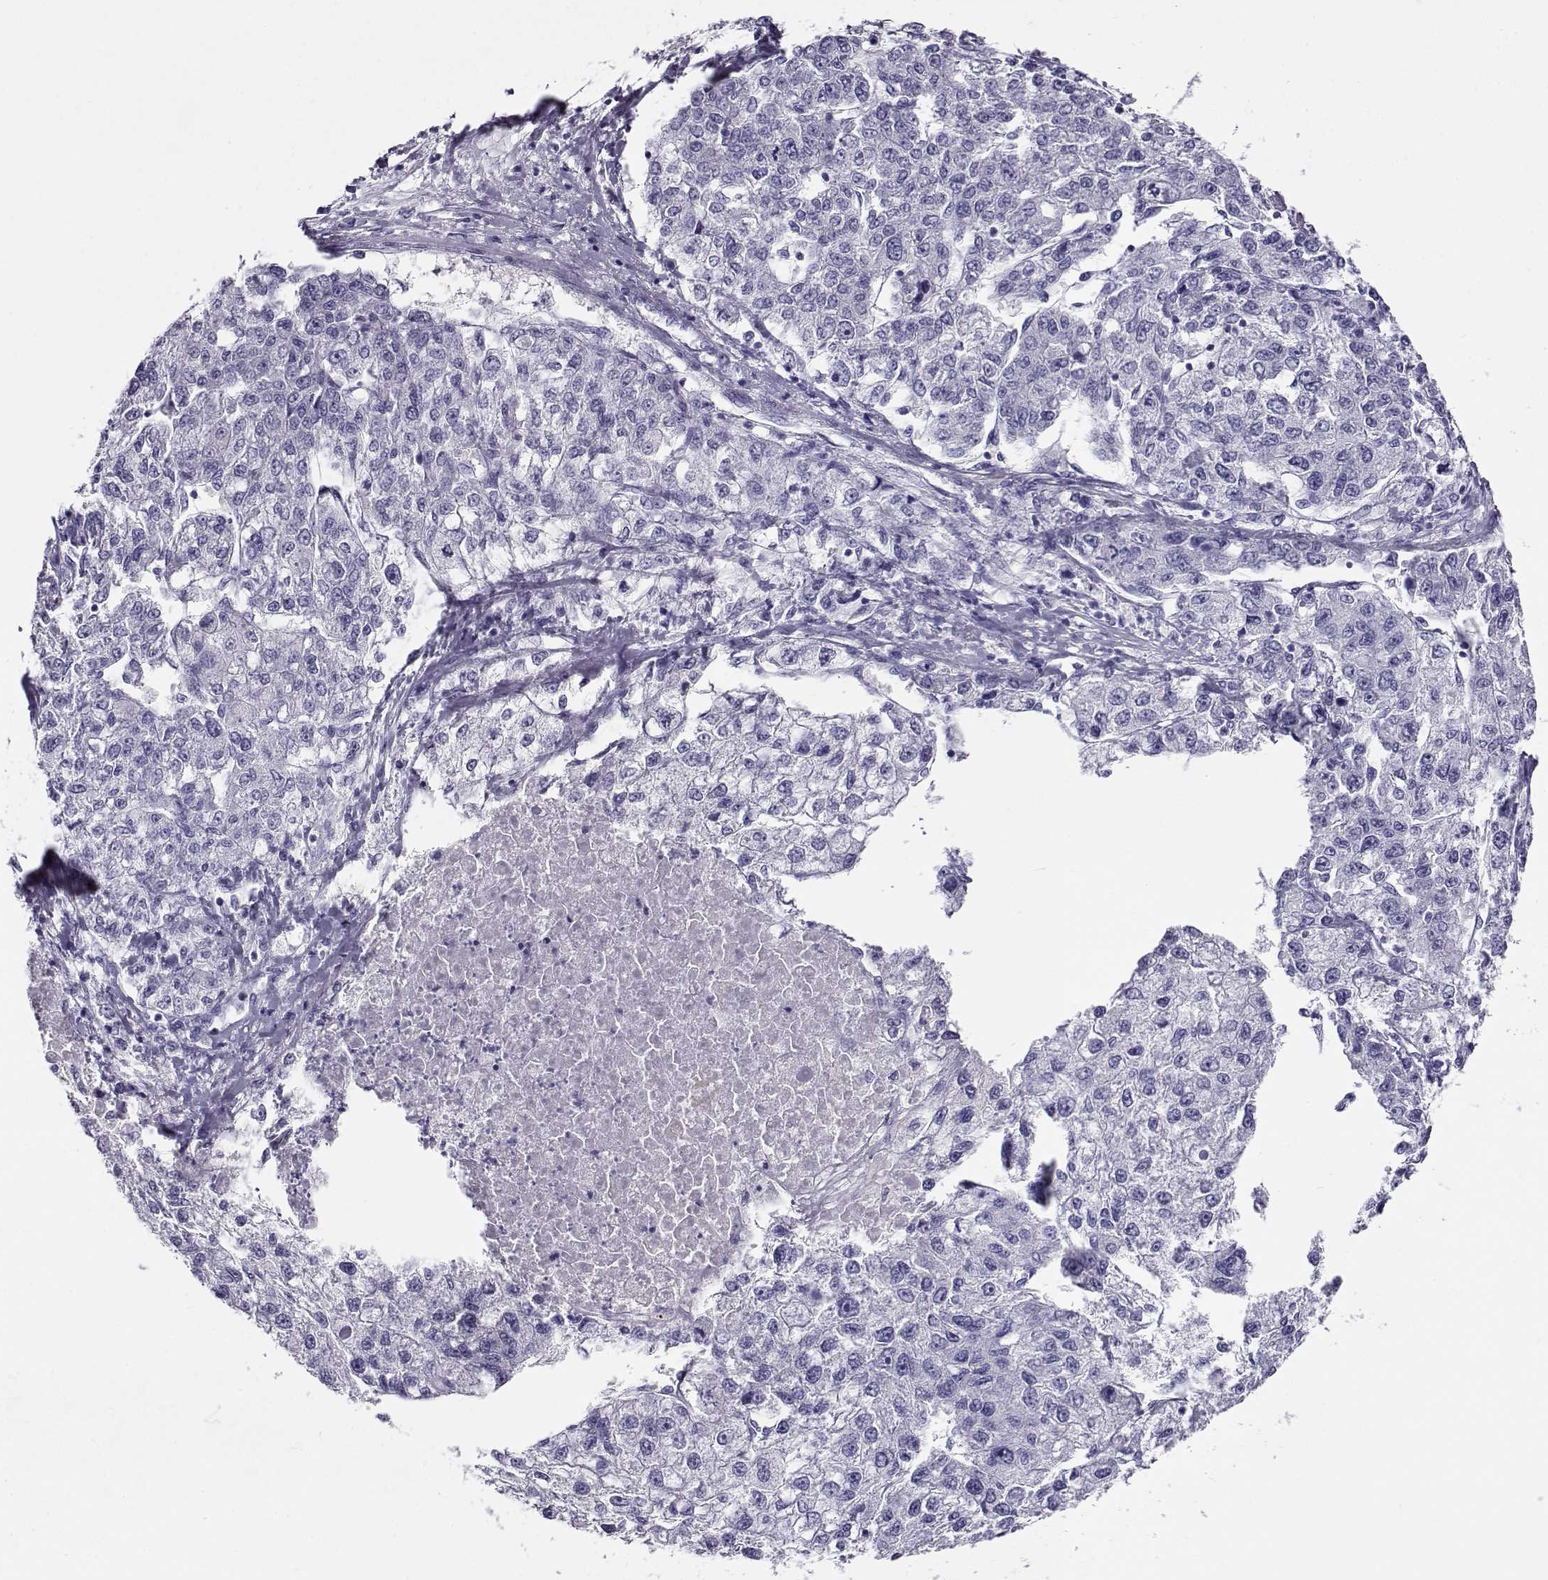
{"staining": {"intensity": "negative", "quantity": "none", "location": "none"}, "tissue": "liver cancer", "cell_type": "Tumor cells", "image_type": "cancer", "snomed": [{"axis": "morphology", "description": "Carcinoma, Hepatocellular, NOS"}, {"axis": "topography", "description": "Liver"}], "caption": "Human liver hepatocellular carcinoma stained for a protein using IHC exhibits no positivity in tumor cells.", "gene": "CABS1", "patient": {"sex": "male", "age": 56}}